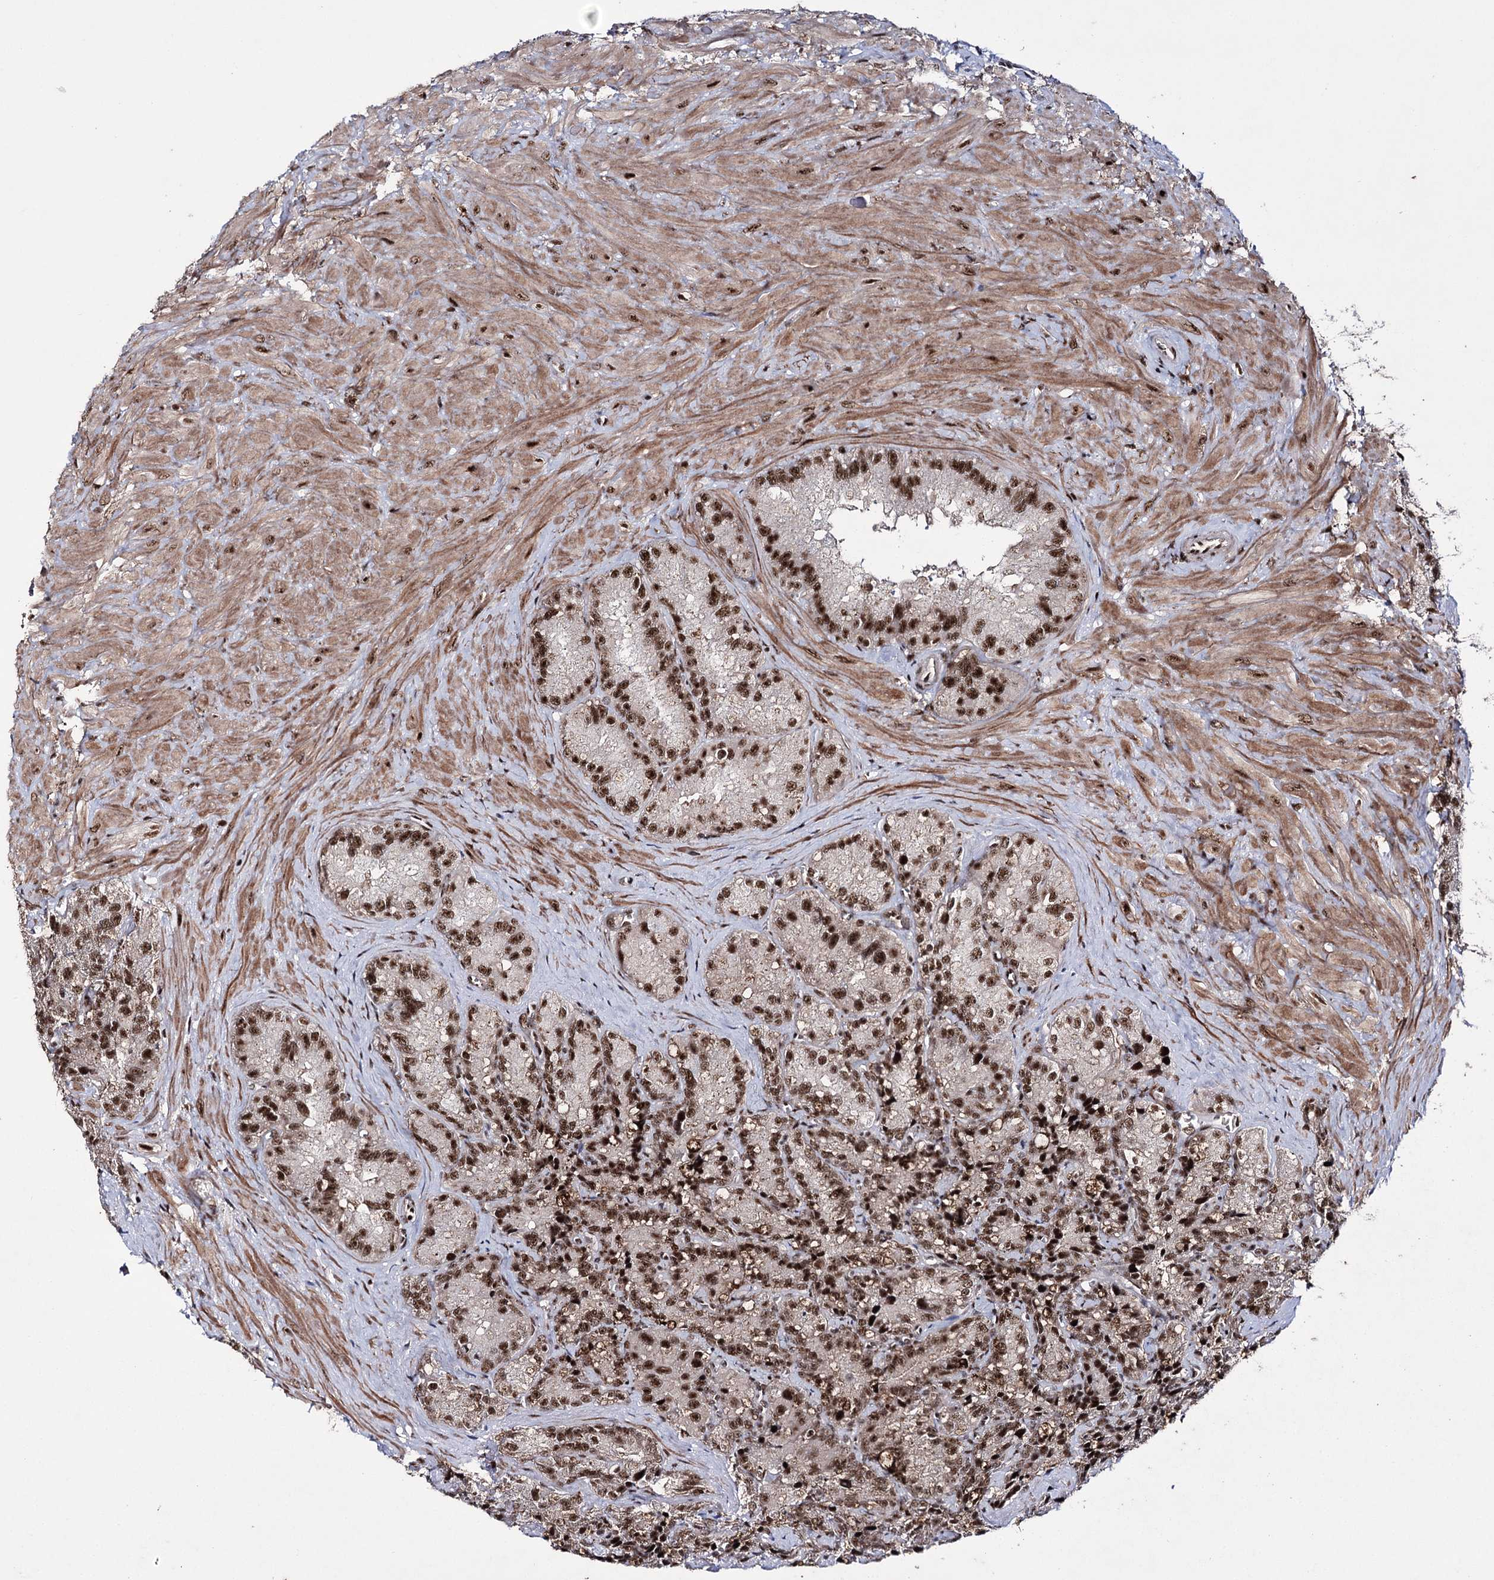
{"staining": {"intensity": "strong", "quantity": ">75%", "location": "nuclear"}, "tissue": "seminal vesicle", "cell_type": "Glandular cells", "image_type": "normal", "snomed": [{"axis": "morphology", "description": "Normal tissue, NOS"}, {"axis": "topography", "description": "Seminal veicle"}], "caption": "The photomicrograph exhibits staining of normal seminal vesicle, revealing strong nuclear protein staining (brown color) within glandular cells.", "gene": "PRPF40A", "patient": {"sex": "male", "age": 62}}